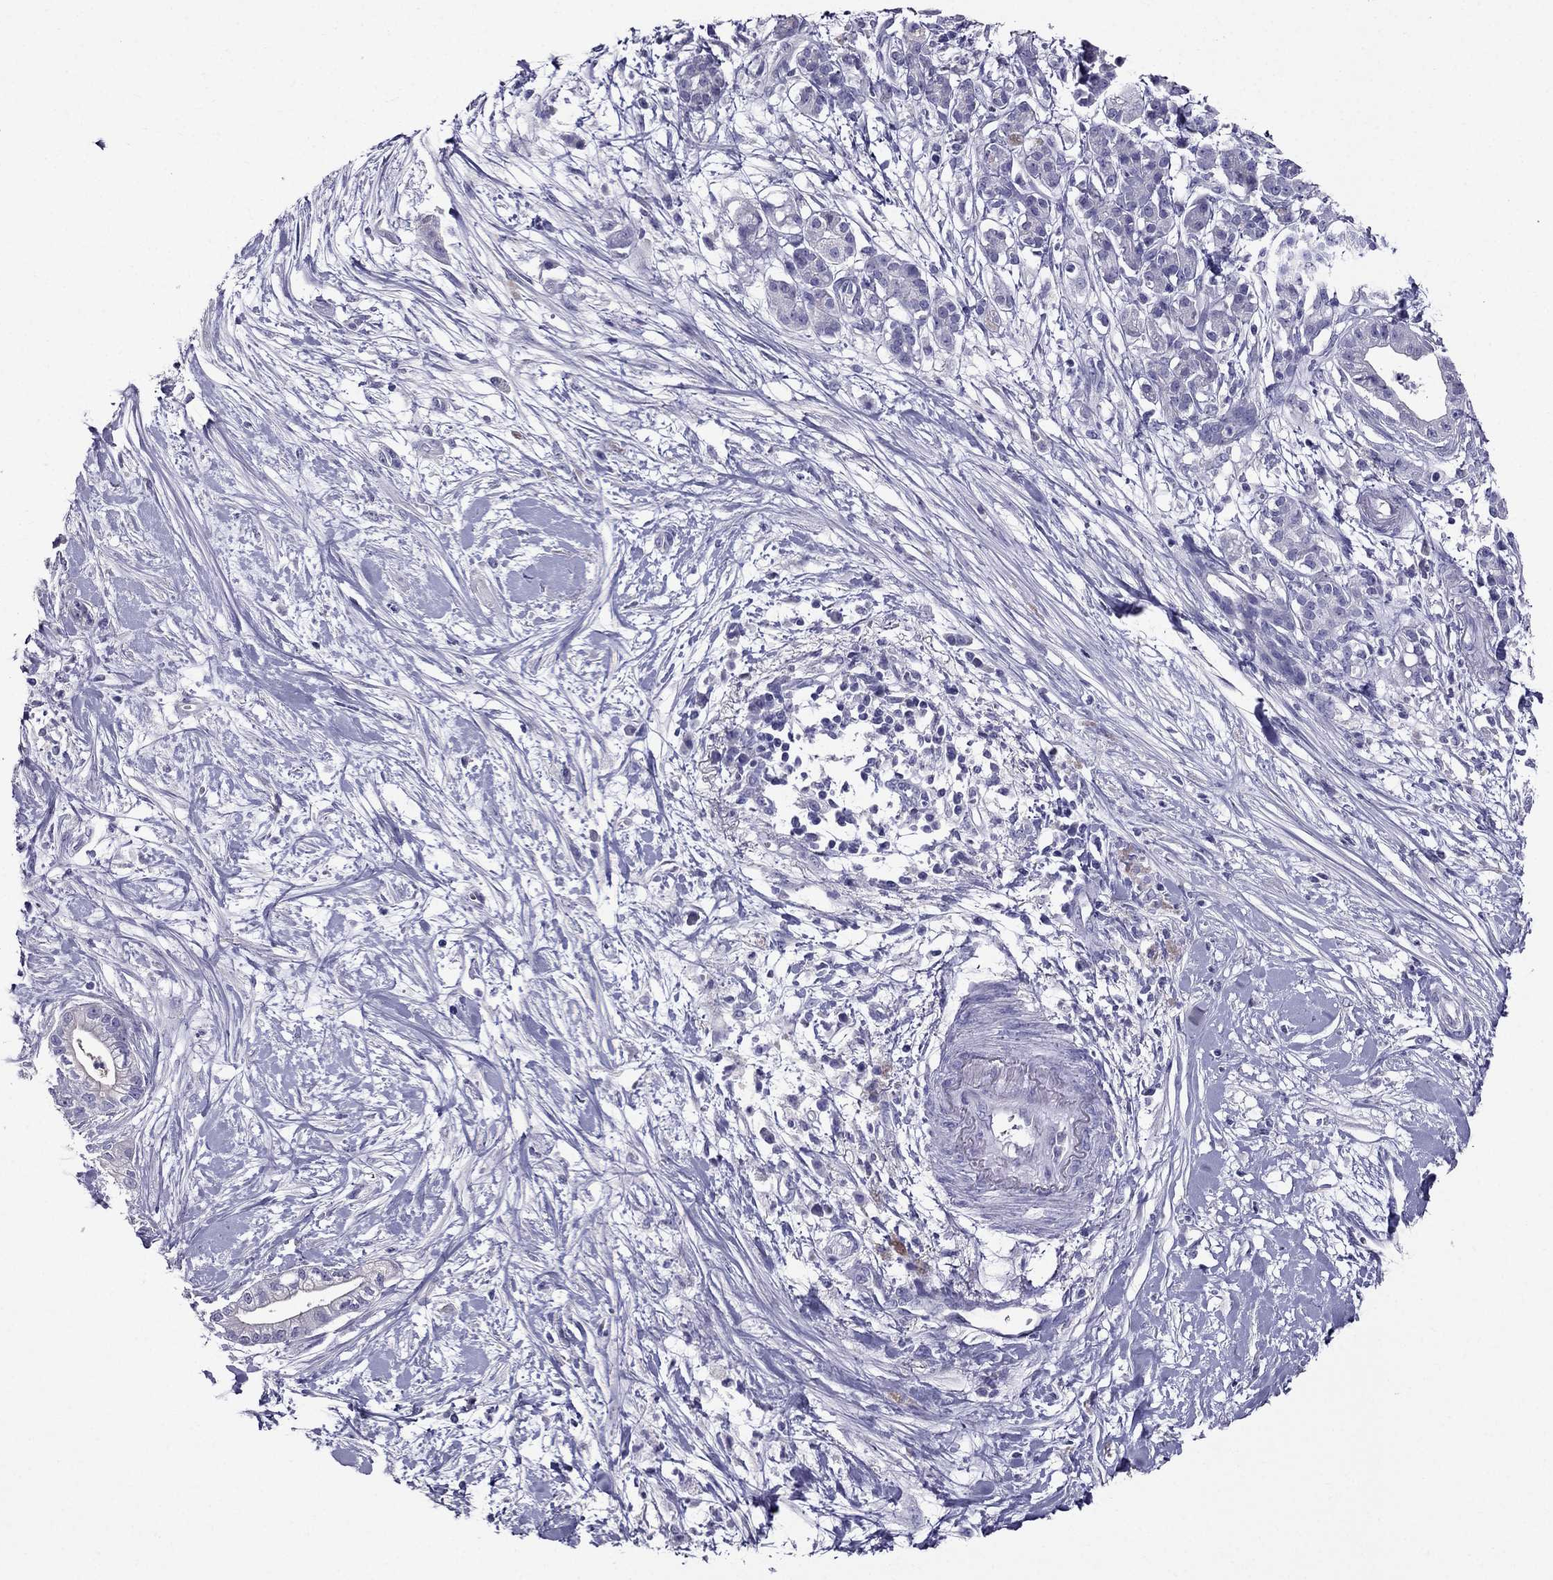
{"staining": {"intensity": "negative", "quantity": "none", "location": "none"}, "tissue": "pancreatic cancer", "cell_type": "Tumor cells", "image_type": "cancer", "snomed": [{"axis": "morphology", "description": "Normal tissue, NOS"}, {"axis": "morphology", "description": "Adenocarcinoma, NOS"}, {"axis": "topography", "description": "Lymph node"}, {"axis": "topography", "description": "Pancreas"}], "caption": "This is a histopathology image of immunohistochemistry (IHC) staining of pancreatic cancer, which shows no positivity in tumor cells.", "gene": "ZNF541", "patient": {"sex": "female", "age": 58}}